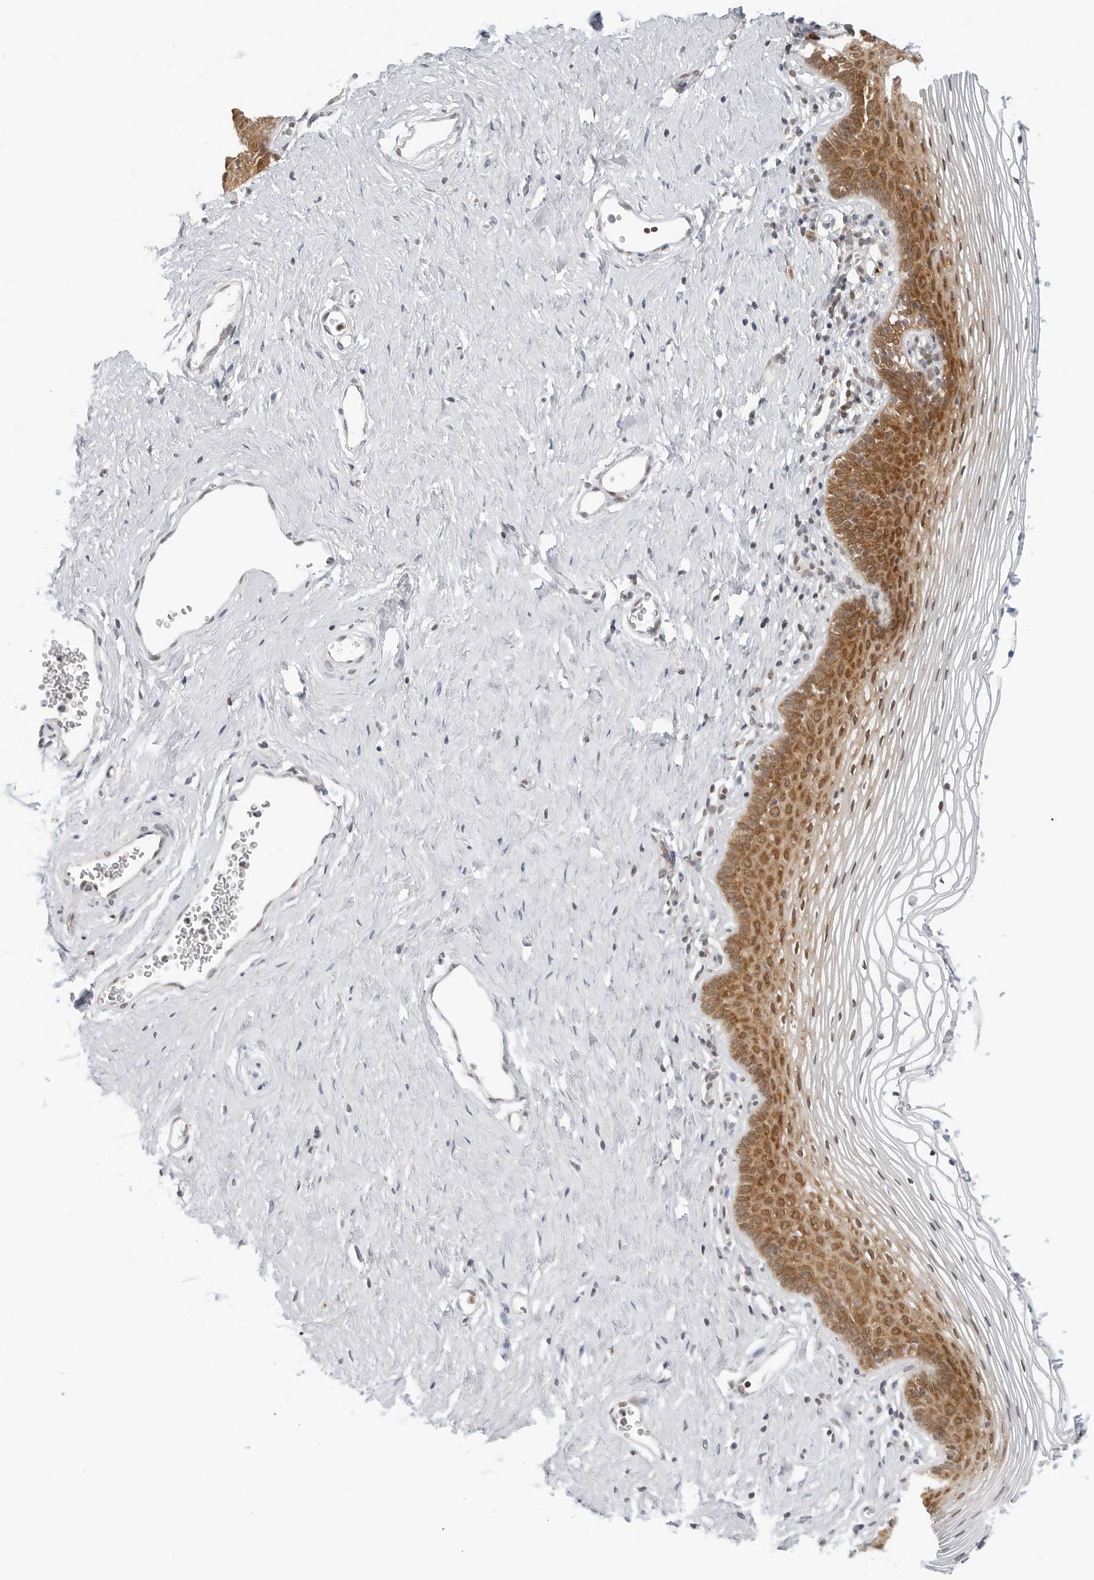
{"staining": {"intensity": "strong", "quantity": "25%-75%", "location": "cytoplasmic/membranous,nuclear"}, "tissue": "vagina", "cell_type": "Squamous epithelial cells", "image_type": "normal", "snomed": [{"axis": "morphology", "description": "Normal tissue, NOS"}, {"axis": "topography", "description": "Vagina"}], "caption": "Immunohistochemical staining of normal human vagina displays 25%-75% levels of strong cytoplasmic/membranous,nuclear protein positivity in approximately 25%-75% of squamous epithelial cells.", "gene": "METAP1", "patient": {"sex": "female", "age": 32}}